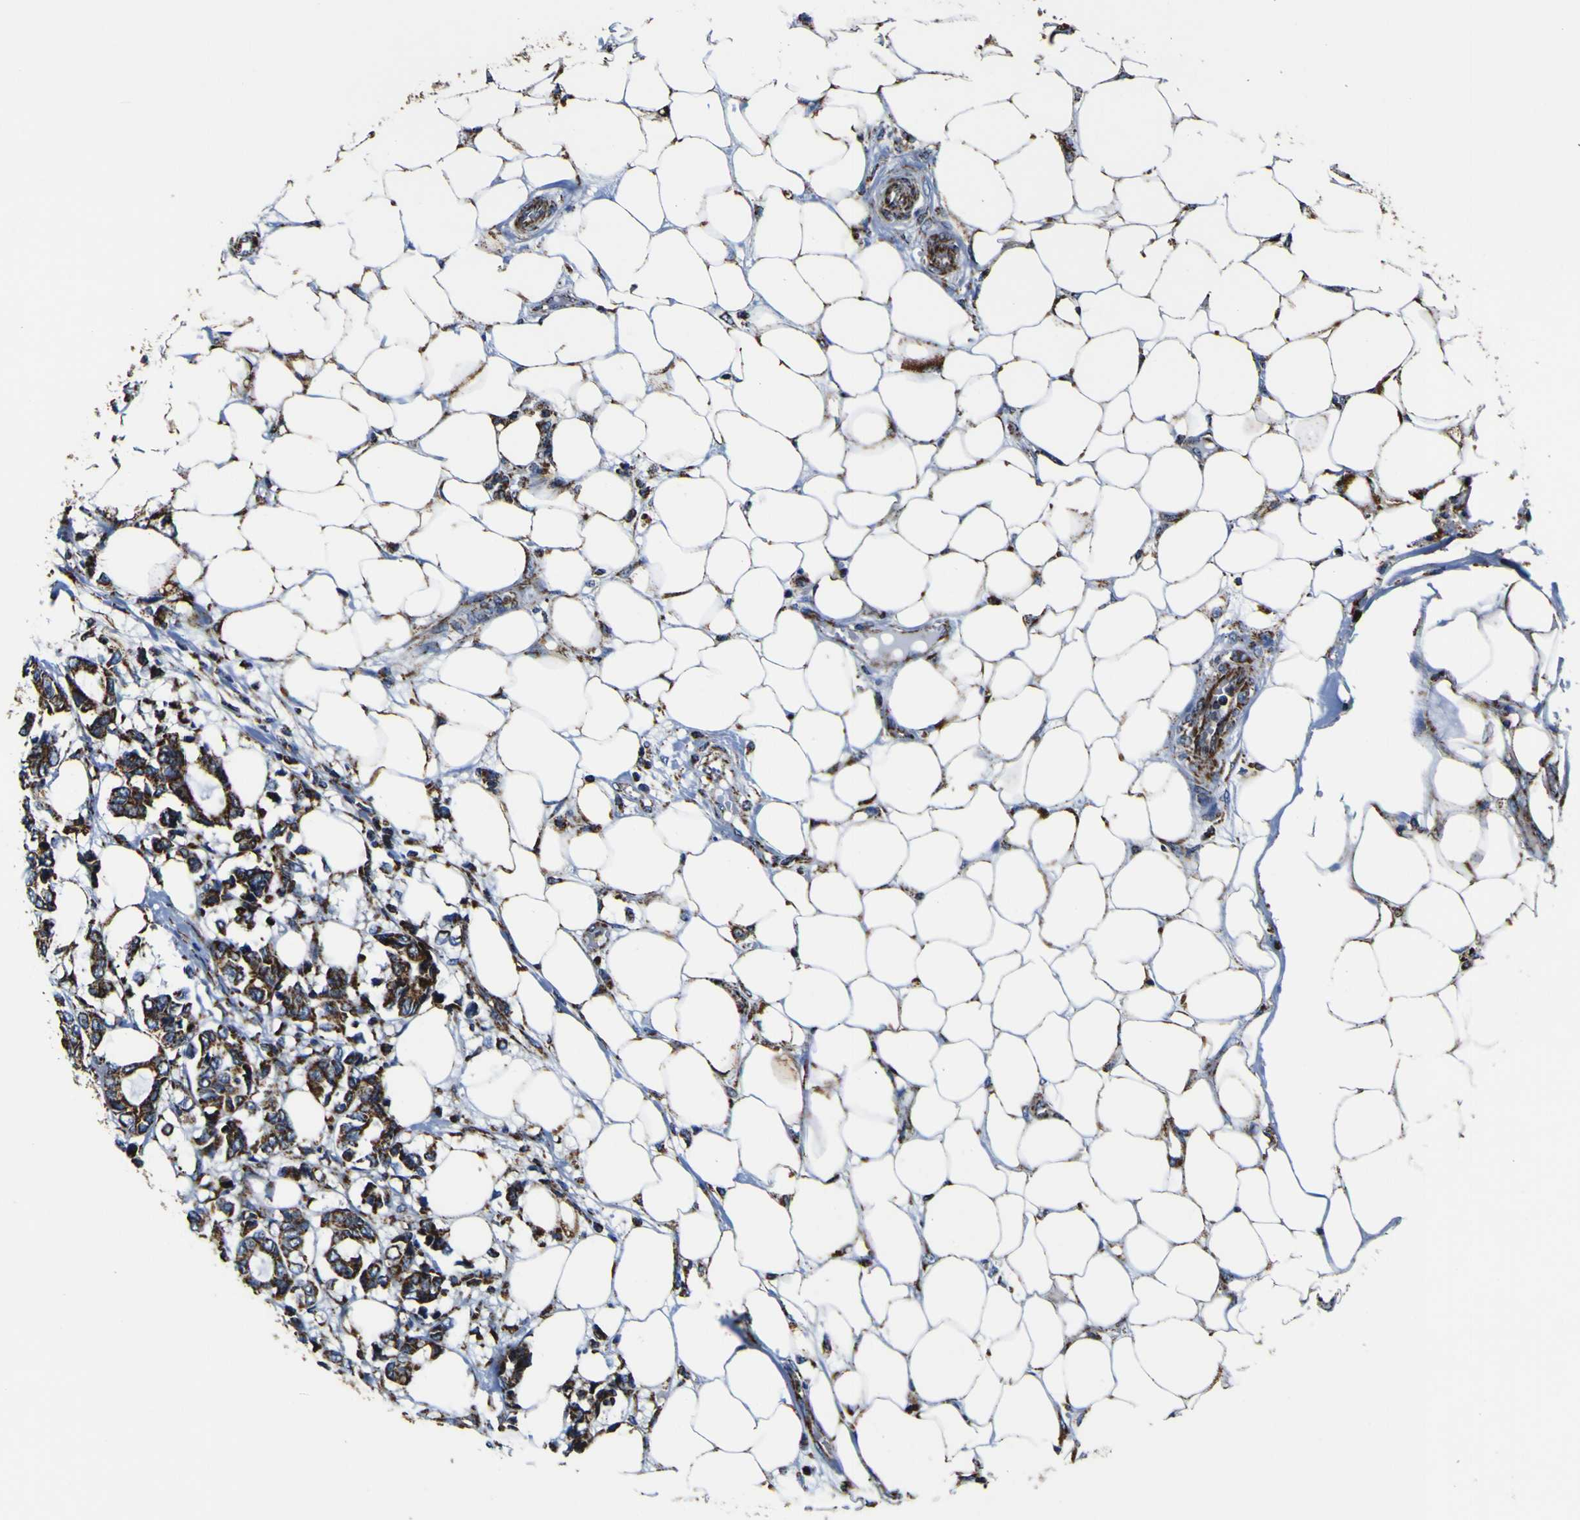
{"staining": {"intensity": "strong", "quantity": ">75%", "location": "cytoplasmic/membranous"}, "tissue": "breast cancer", "cell_type": "Tumor cells", "image_type": "cancer", "snomed": [{"axis": "morphology", "description": "Duct carcinoma"}, {"axis": "topography", "description": "Breast"}], "caption": "Breast infiltrating ductal carcinoma tissue displays strong cytoplasmic/membranous staining in about >75% of tumor cells", "gene": "PTRH2", "patient": {"sex": "female", "age": 87}}